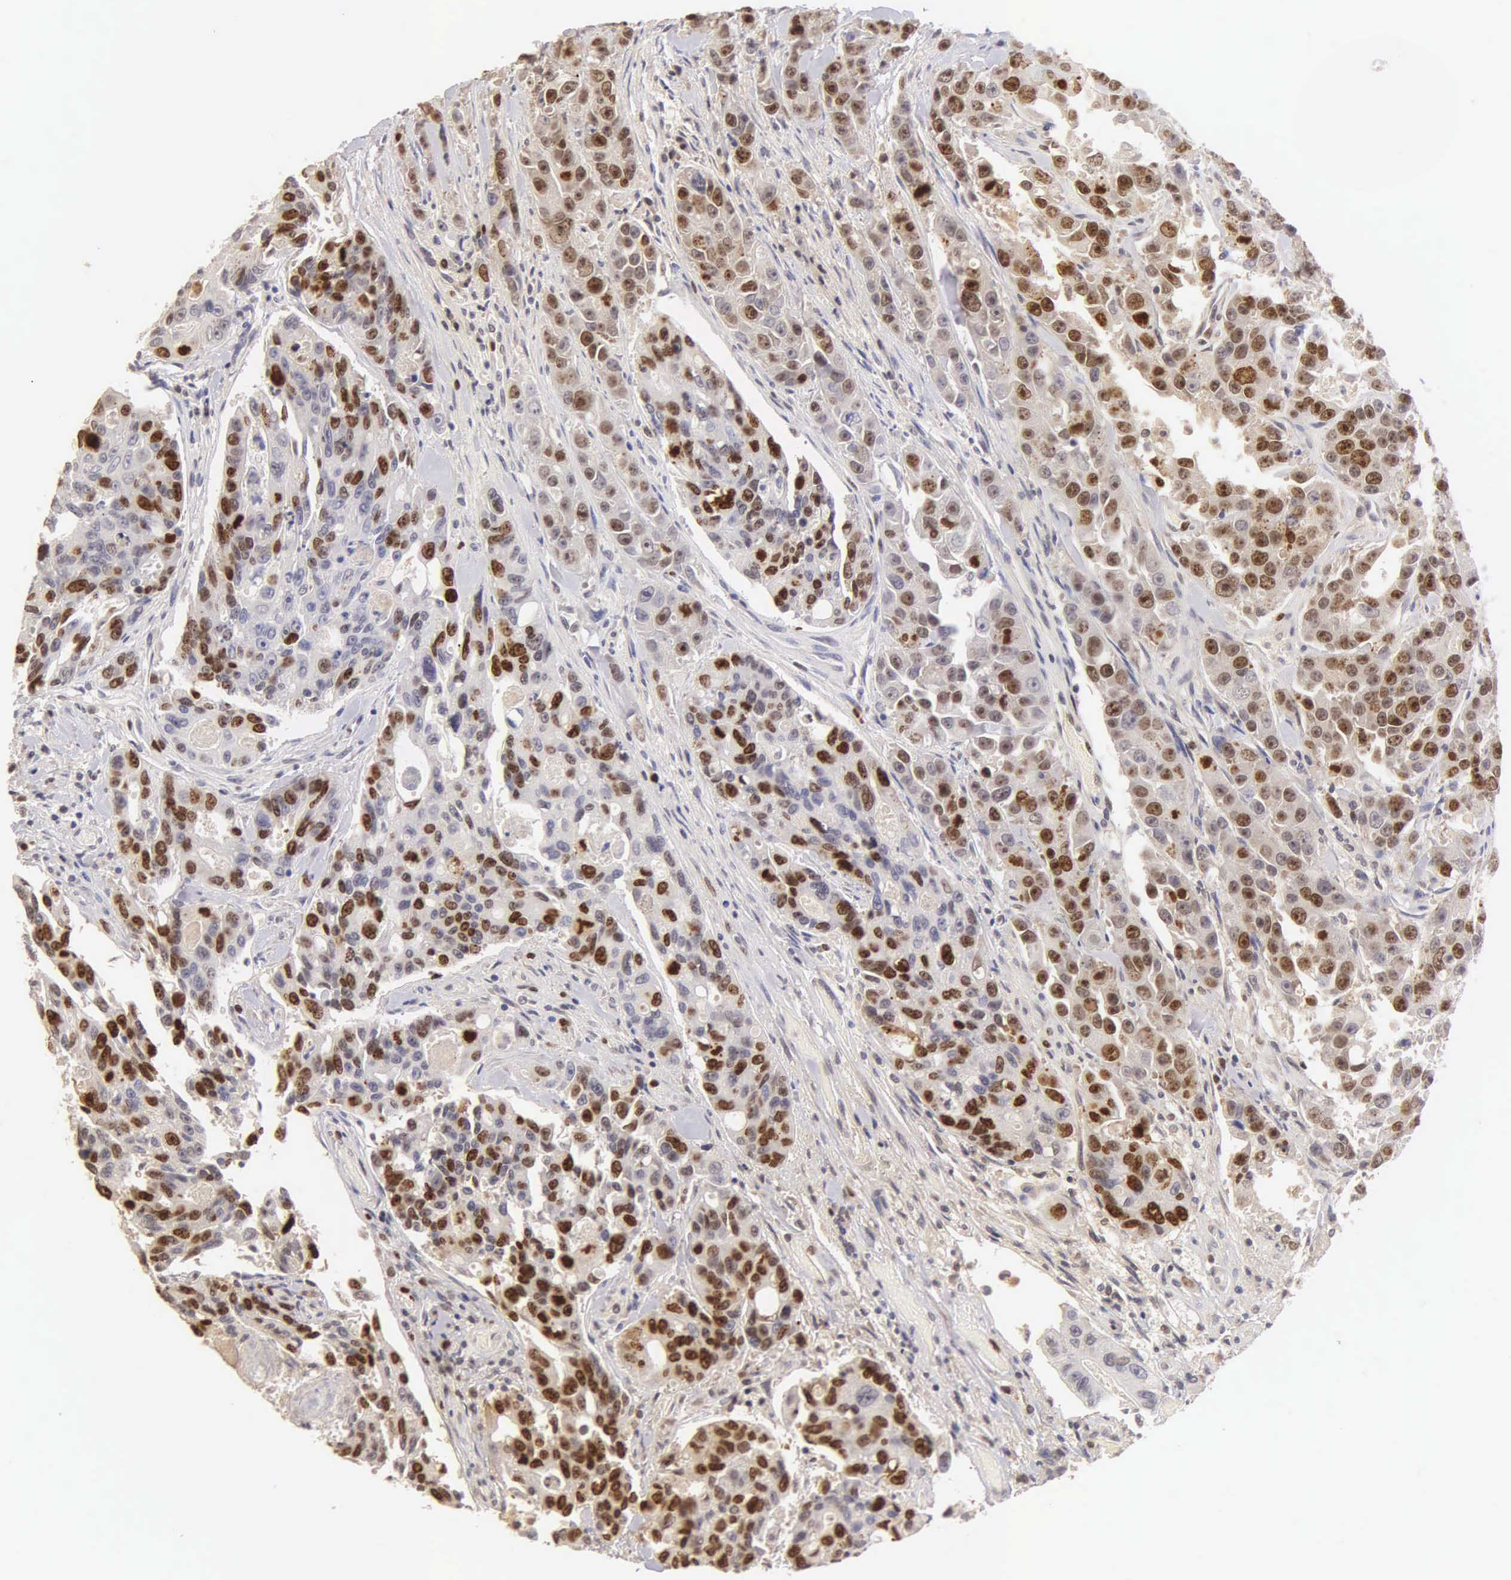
{"staining": {"intensity": "strong", "quantity": "25%-75%", "location": "nuclear"}, "tissue": "colorectal cancer", "cell_type": "Tumor cells", "image_type": "cancer", "snomed": [{"axis": "morphology", "description": "Adenocarcinoma, NOS"}, {"axis": "topography", "description": "Colon"}], "caption": "Brown immunohistochemical staining in colorectal cancer (adenocarcinoma) displays strong nuclear expression in about 25%-75% of tumor cells. Using DAB (brown) and hematoxylin (blue) stains, captured at high magnification using brightfield microscopy.", "gene": "MKI67", "patient": {"sex": "female", "age": 86}}